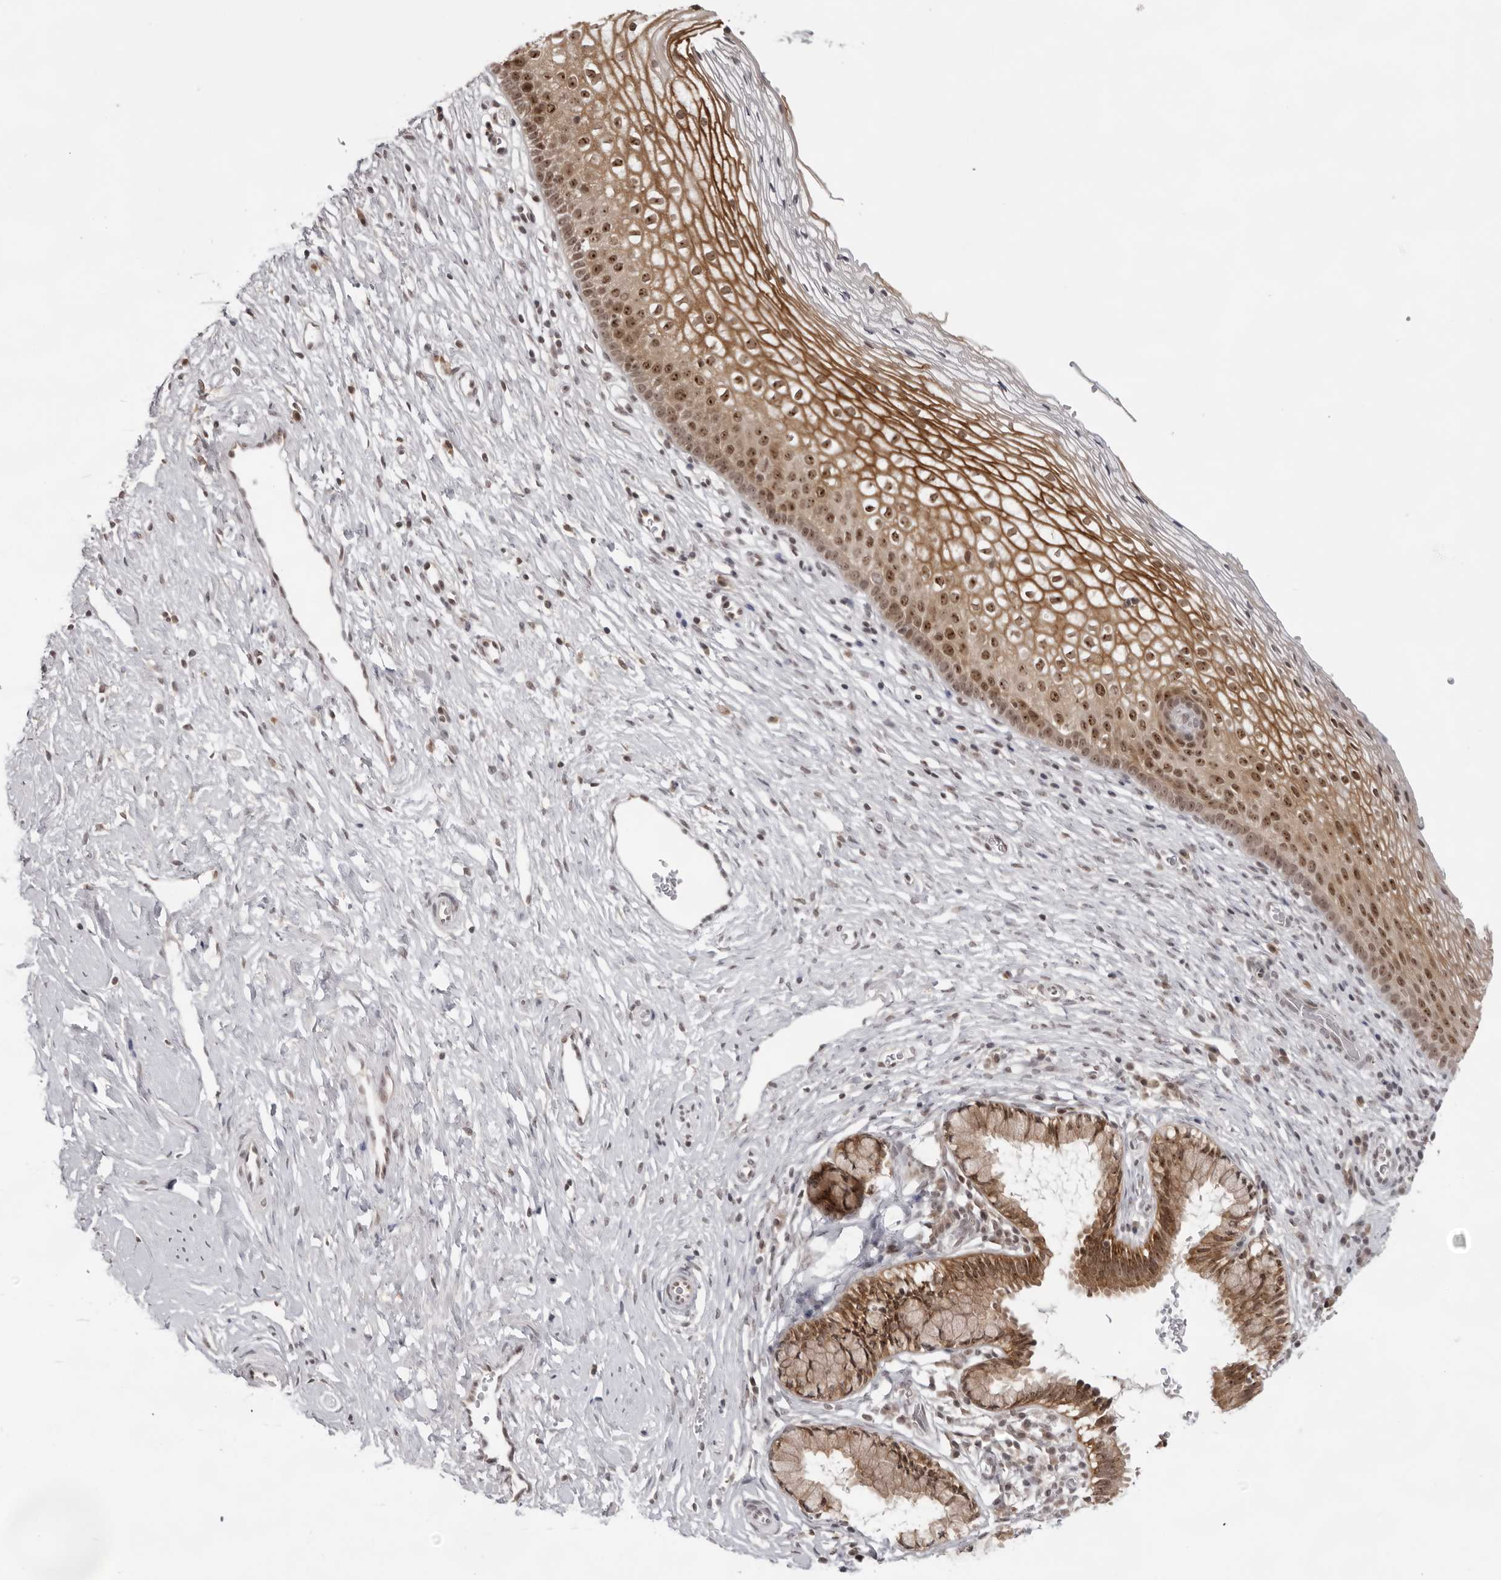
{"staining": {"intensity": "moderate", "quantity": ">75%", "location": "cytoplasmic/membranous,nuclear"}, "tissue": "cervix", "cell_type": "Glandular cells", "image_type": "normal", "snomed": [{"axis": "morphology", "description": "Normal tissue, NOS"}, {"axis": "topography", "description": "Cervix"}], "caption": "The photomicrograph shows a brown stain indicating the presence of a protein in the cytoplasmic/membranous,nuclear of glandular cells in cervix.", "gene": "EXOSC10", "patient": {"sex": "female", "age": 27}}